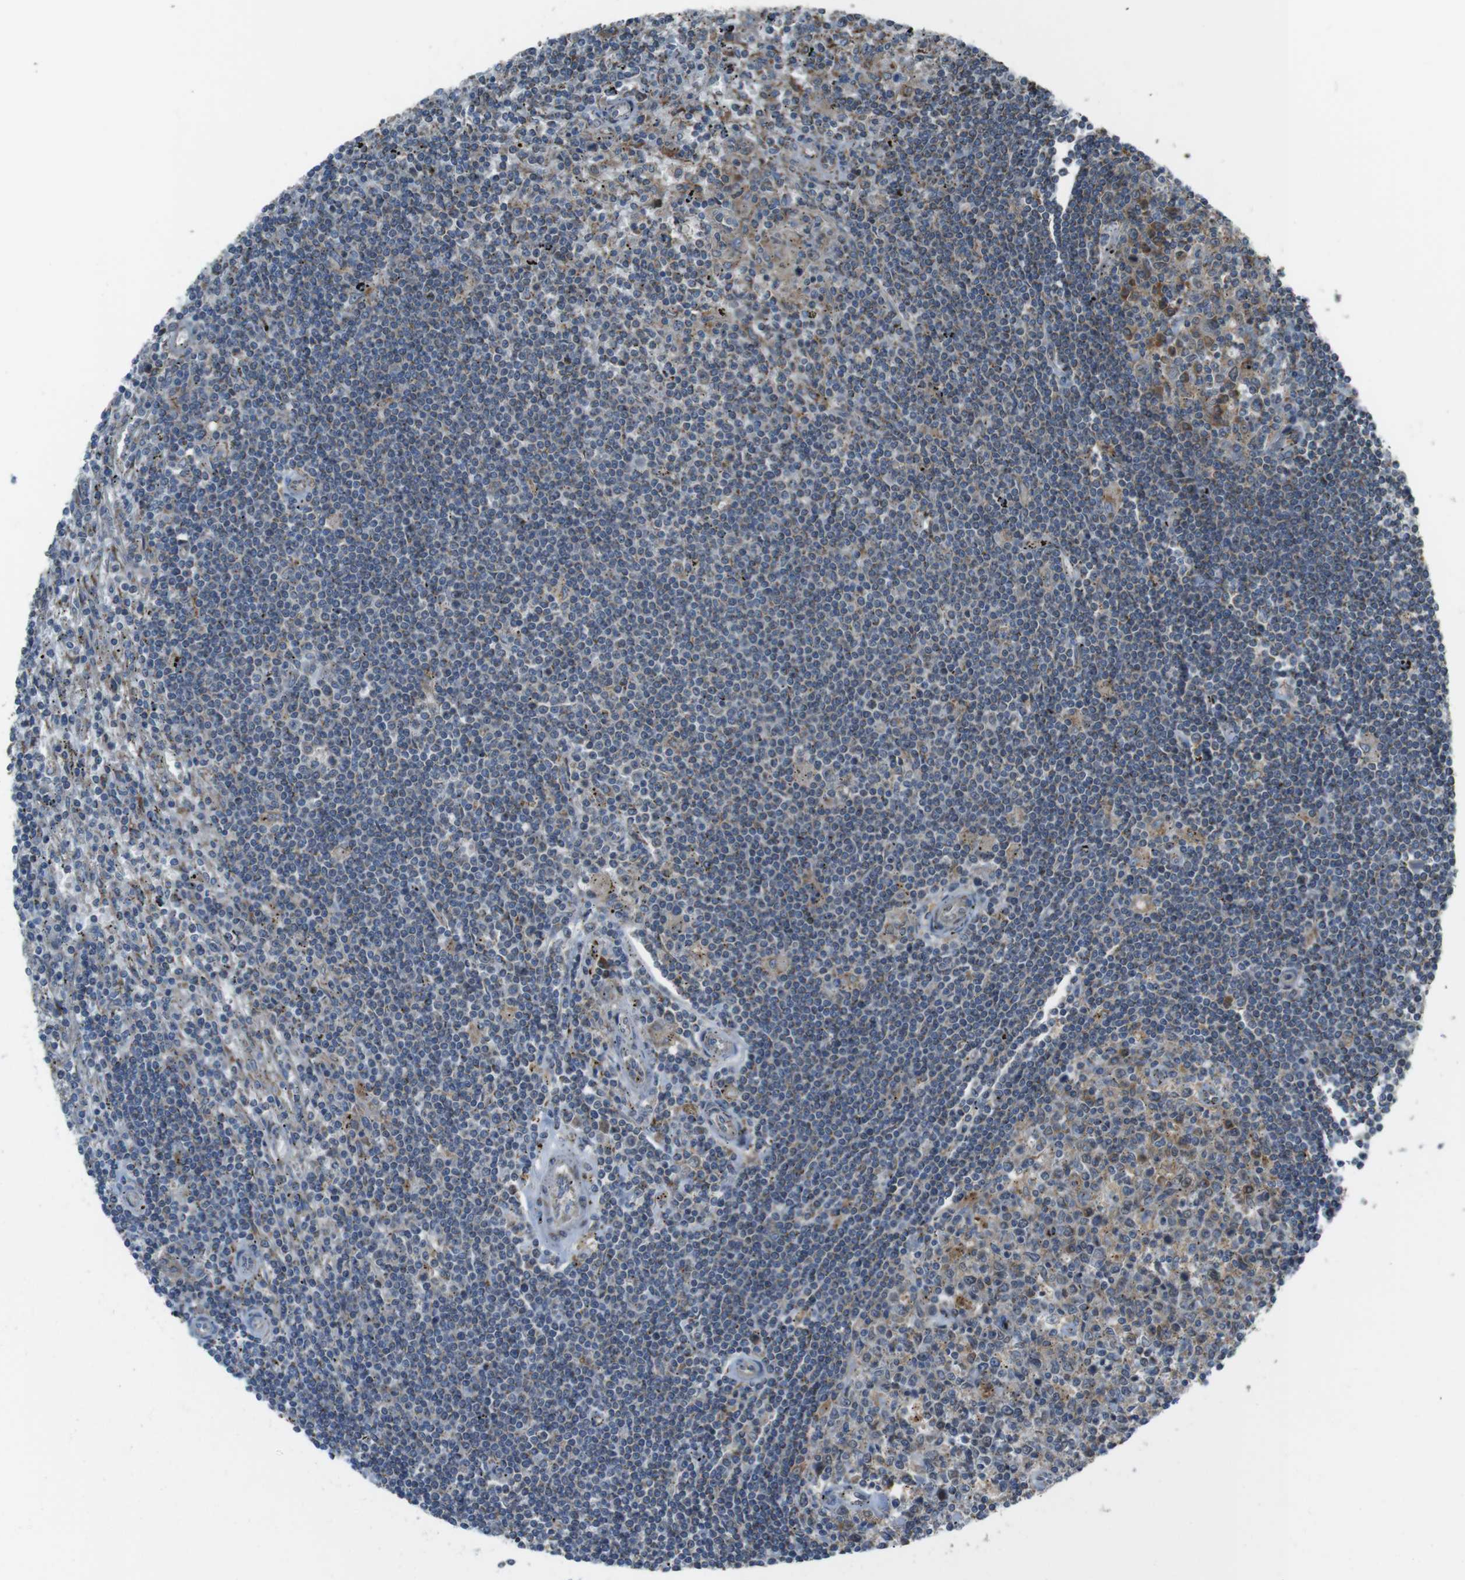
{"staining": {"intensity": "negative", "quantity": "none", "location": "none"}, "tissue": "lymphoma", "cell_type": "Tumor cells", "image_type": "cancer", "snomed": [{"axis": "morphology", "description": "Malignant lymphoma, non-Hodgkin's type, Low grade"}, {"axis": "topography", "description": "Spleen"}], "caption": "Tumor cells show no significant positivity in low-grade malignant lymphoma, non-Hodgkin's type.", "gene": "GIMAP8", "patient": {"sex": "male", "age": 76}}